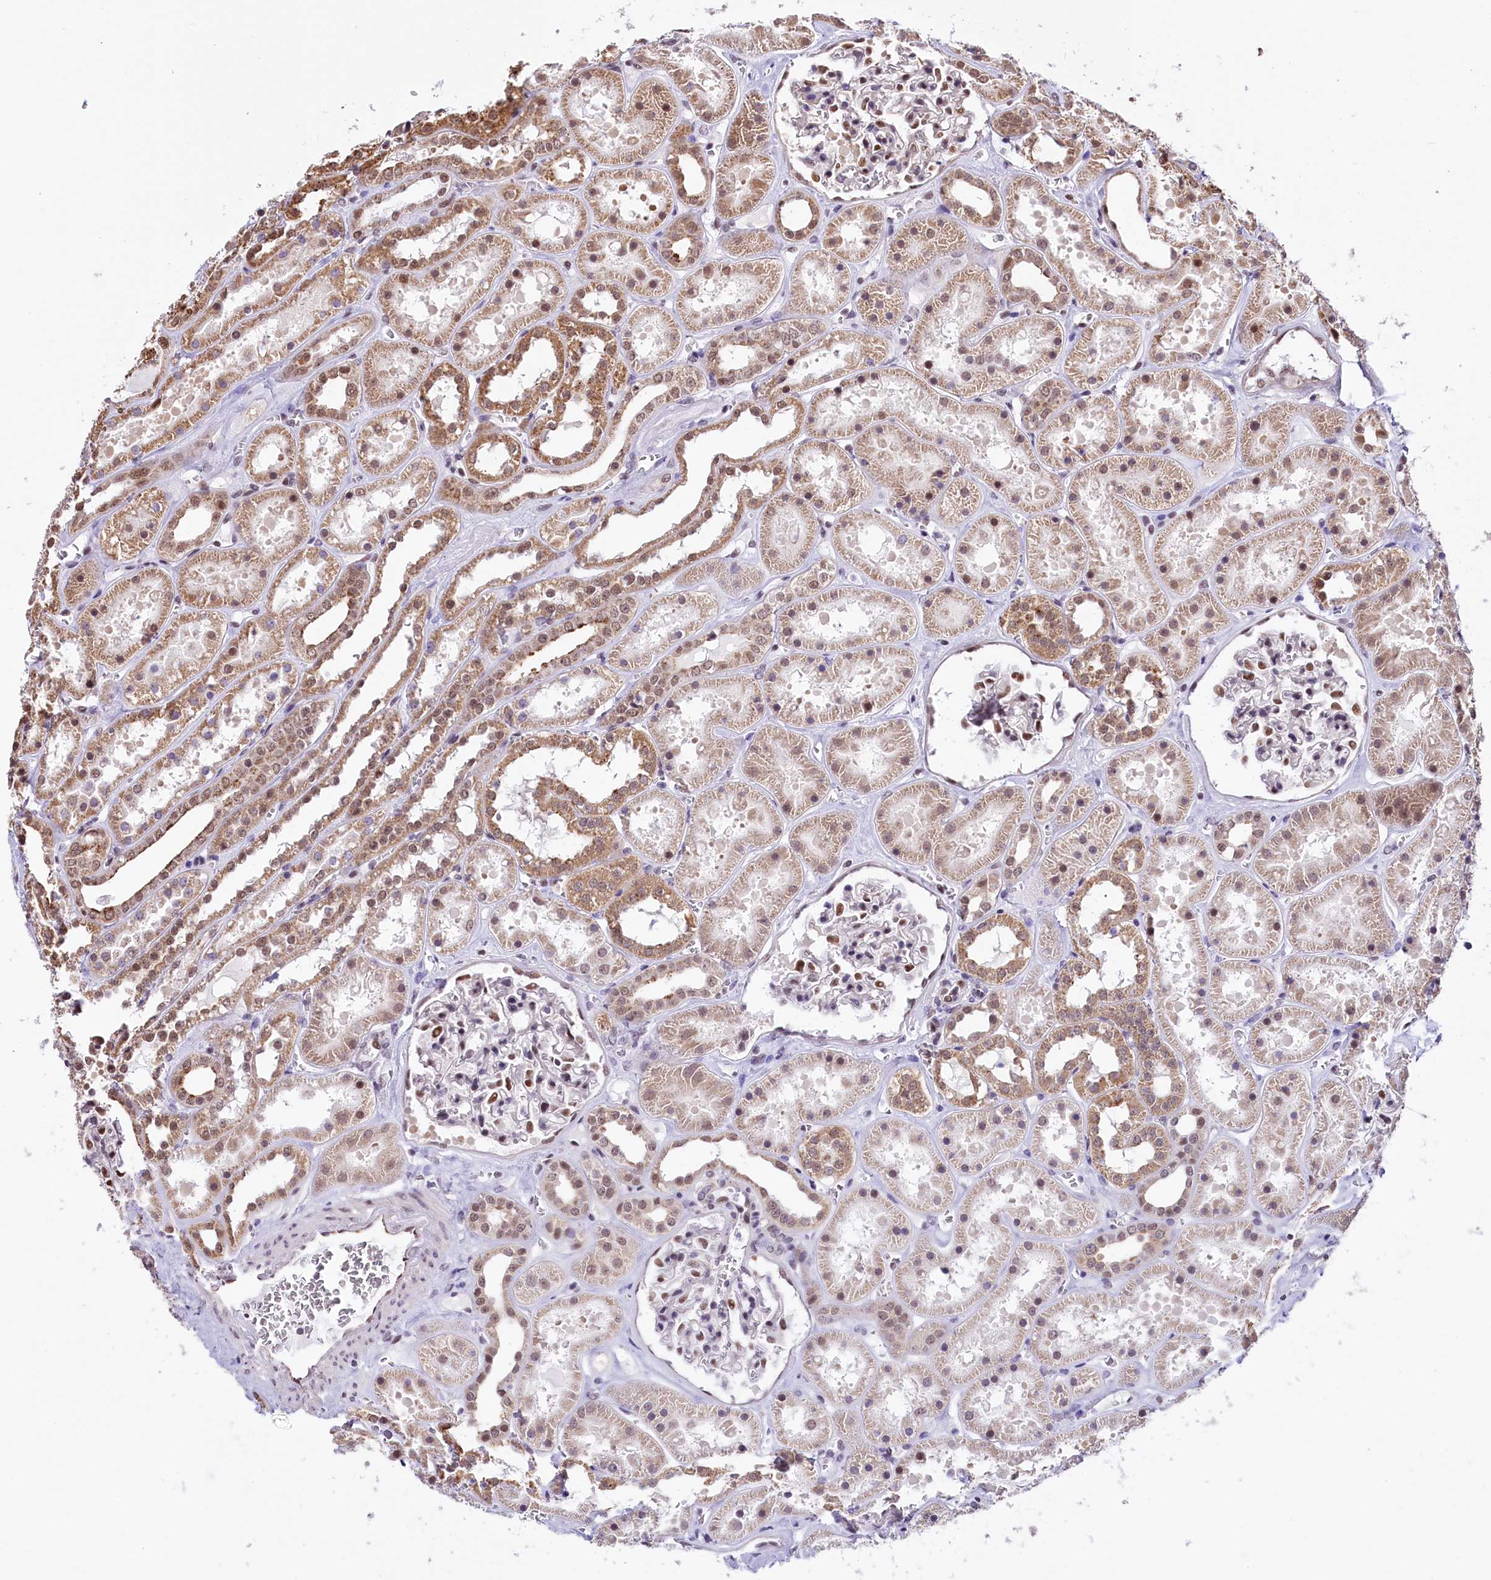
{"staining": {"intensity": "moderate", "quantity": "25%-75%", "location": "nuclear"}, "tissue": "kidney", "cell_type": "Cells in glomeruli", "image_type": "normal", "snomed": [{"axis": "morphology", "description": "Normal tissue, NOS"}, {"axis": "topography", "description": "Kidney"}], "caption": "Immunohistochemical staining of benign kidney exhibits 25%-75% levels of moderate nuclear protein expression in about 25%-75% of cells in glomeruli.", "gene": "MRPL54", "patient": {"sex": "female", "age": 41}}